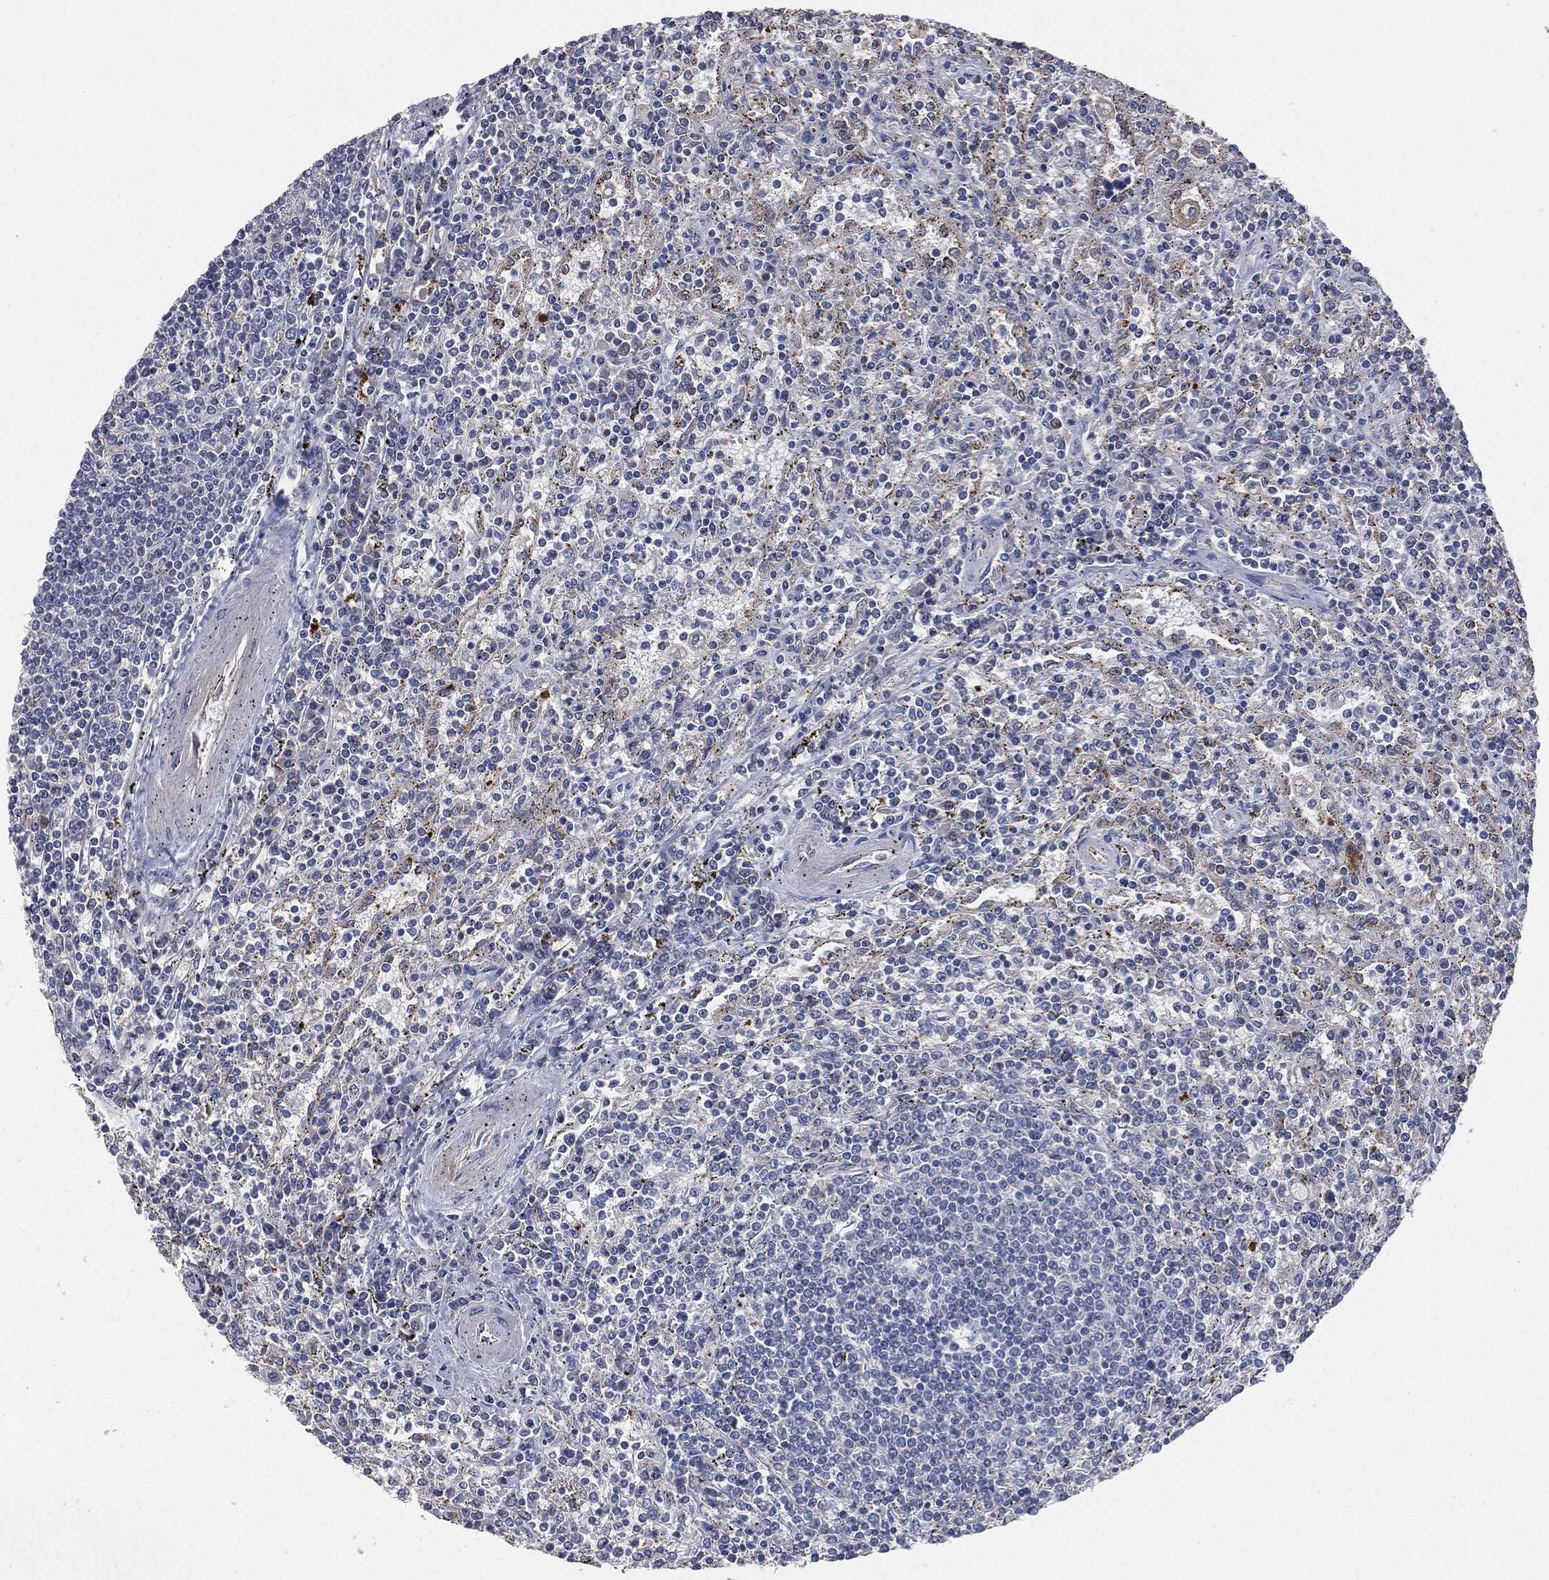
{"staining": {"intensity": "negative", "quantity": "none", "location": "none"}, "tissue": "lymphoma", "cell_type": "Tumor cells", "image_type": "cancer", "snomed": [{"axis": "morphology", "description": "Malignant lymphoma, non-Hodgkin's type, Low grade"}, {"axis": "topography", "description": "Spleen"}], "caption": "High power microscopy image of an IHC micrograph of low-grade malignant lymphoma, non-Hodgkin's type, revealing no significant positivity in tumor cells.", "gene": "APOB", "patient": {"sex": "male", "age": 62}}